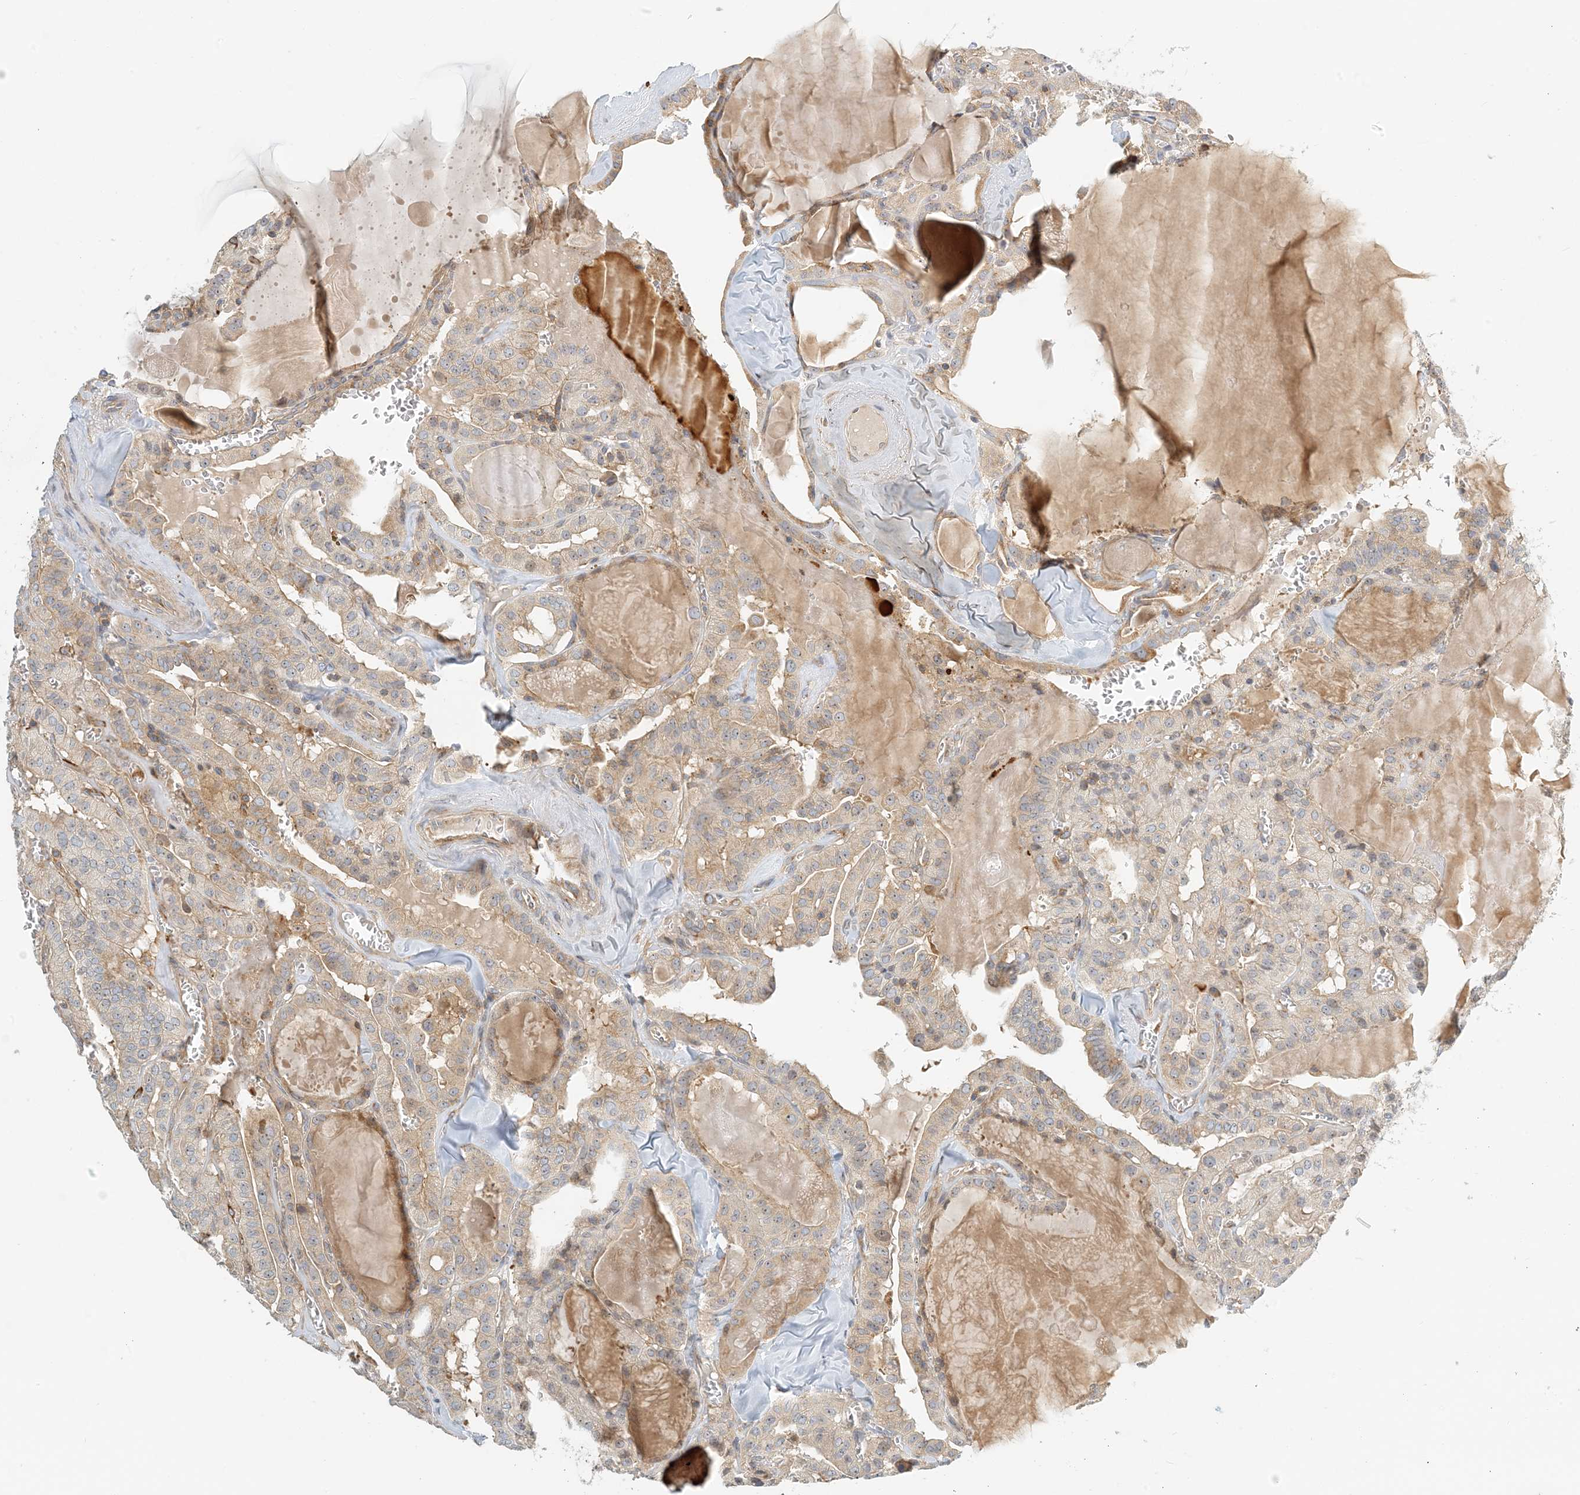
{"staining": {"intensity": "weak", "quantity": "<25%", "location": "cytoplasmic/membranous"}, "tissue": "thyroid cancer", "cell_type": "Tumor cells", "image_type": "cancer", "snomed": [{"axis": "morphology", "description": "Papillary adenocarcinoma, NOS"}, {"axis": "topography", "description": "Thyroid gland"}], "caption": "High magnification brightfield microscopy of thyroid cancer stained with DAB (3,3'-diaminobenzidine) (brown) and counterstained with hematoxylin (blue): tumor cells show no significant positivity.", "gene": "COLEC11", "patient": {"sex": "male", "age": 52}}